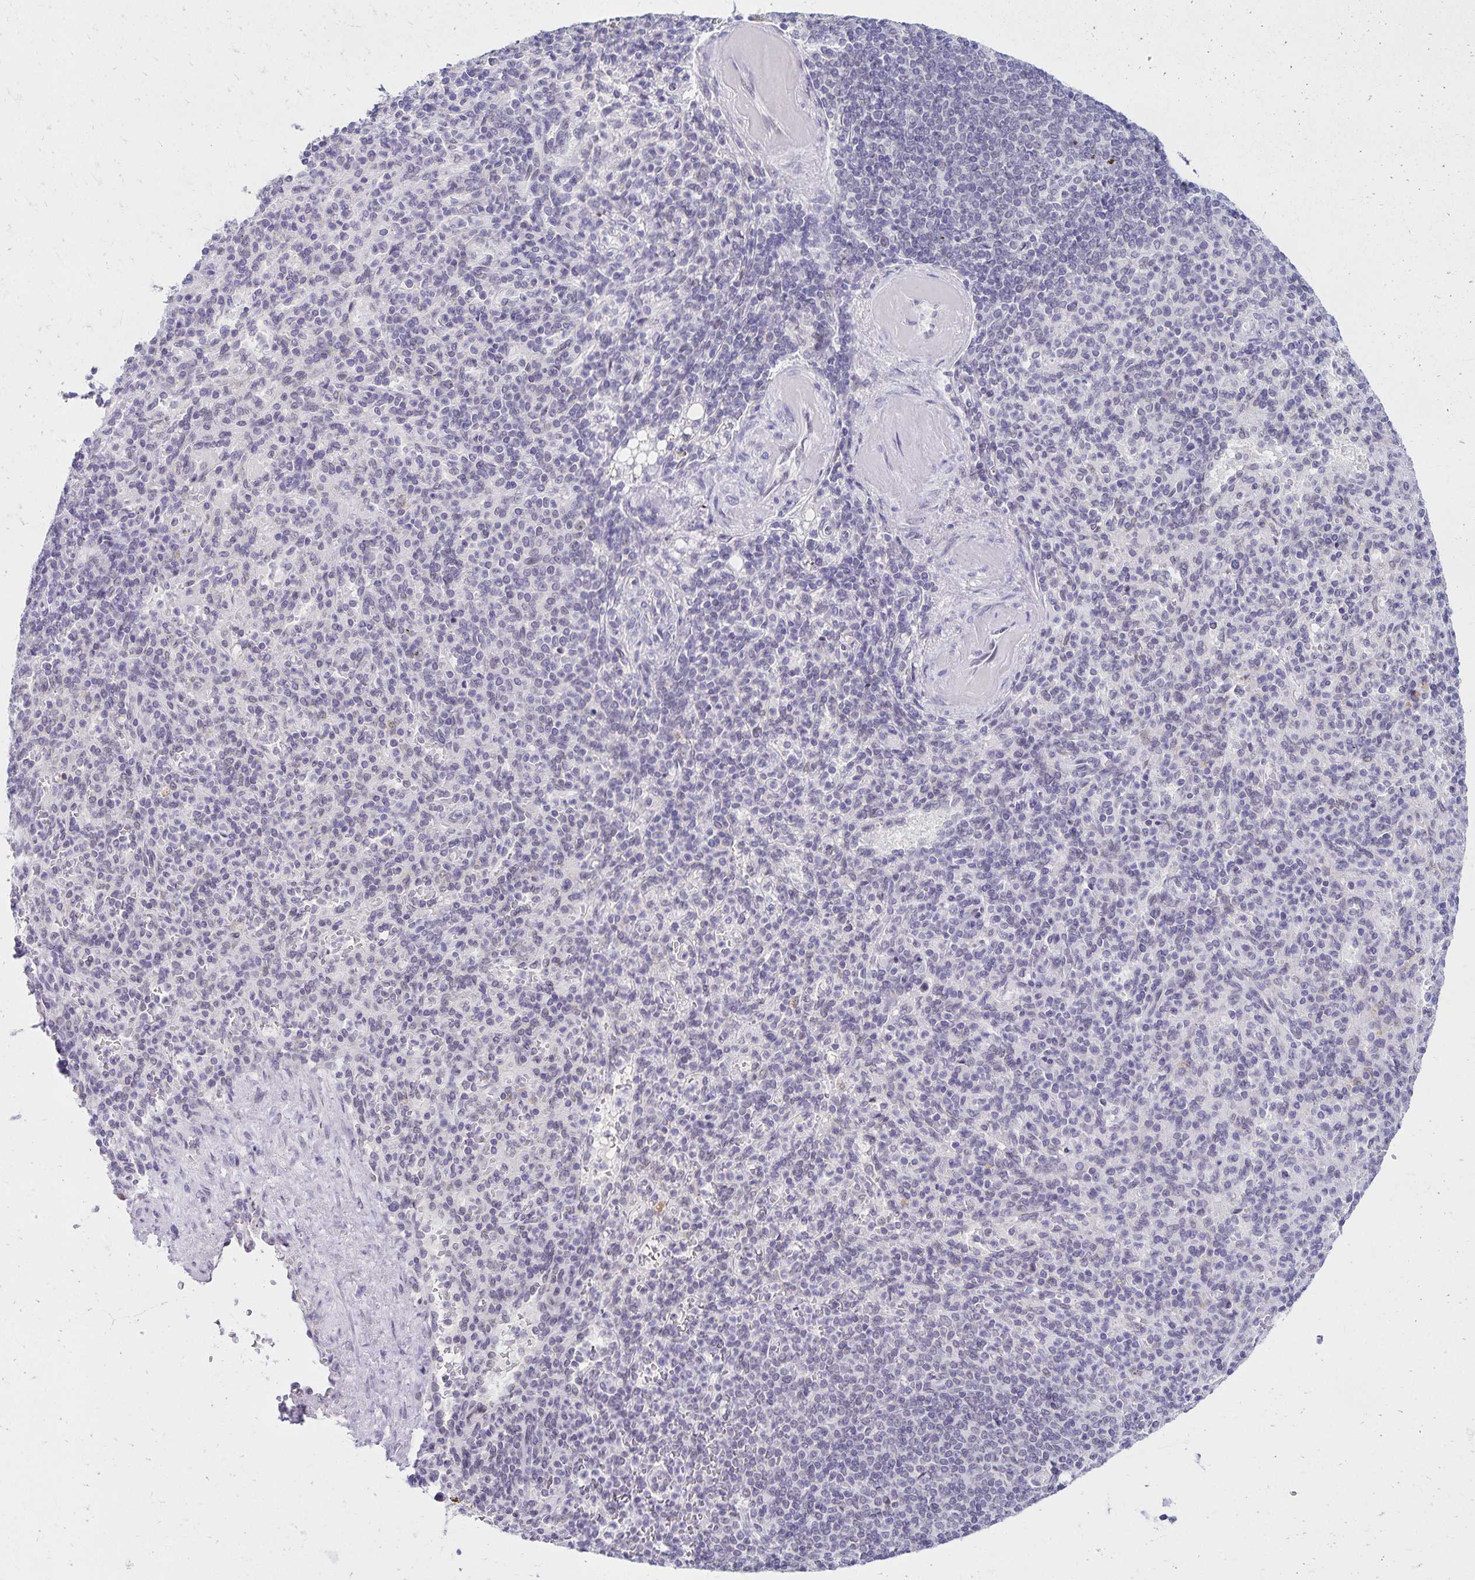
{"staining": {"intensity": "negative", "quantity": "none", "location": "none"}, "tissue": "spleen", "cell_type": "Cells in red pulp", "image_type": "normal", "snomed": [{"axis": "morphology", "description": "Normal tissue, NOS"}, {"axis": "topography", "description": "Spleen"}], "caption": "The IHC image has no significant staining in cells in red pulp of spleen. The staining was performed using DAB (3,3'-diaminobenzidine) to visualize the protein expression in brown, while the nuclei were stained in blue with hematoxylin (Magnification: 20x).", "gene": "FAM166C", "patient": {"sex": "female", "age": 74}}